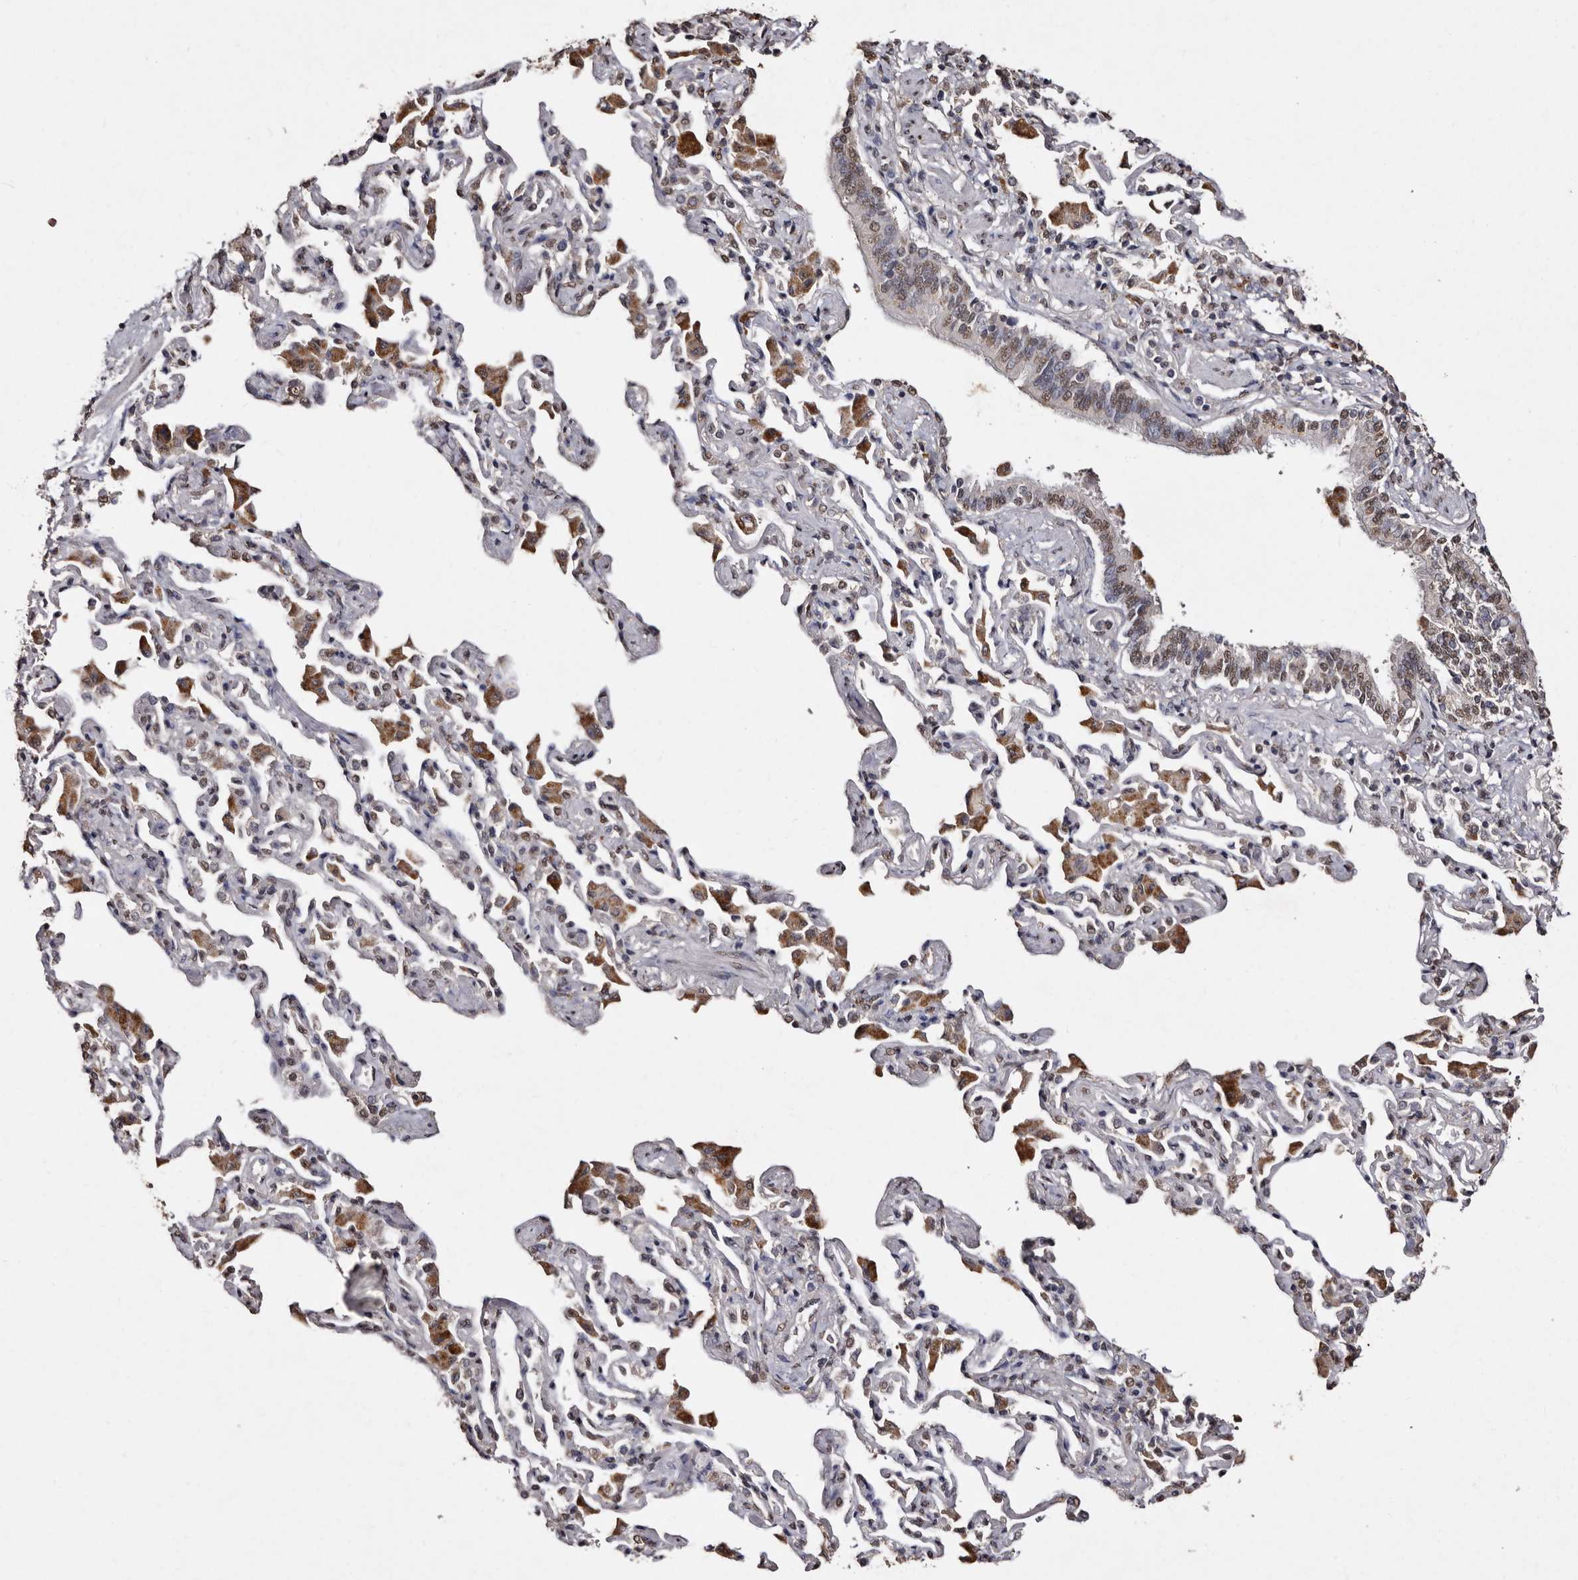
{"staining": {"intensity": "moderate", "quantity": "25%-75%", "location": "nuclear"}, "tissue": "bronchus", "cell_type": "Respiratory epithelial cells", "image_type": "normal", "snomed": [{"axis": "morphology", "description": "Normal tissue, NOS"}, {"axis": "morphology", "description": "Inflammation, NOS"}, {"axis": "topography", "description": "Bronchus"}, {"axis": "topography", "description": "Lung"}], "caption": "IHC photomicrograph of benign human bronchus stained for a protein (brown), which shows medium levels of moderate nuclear expression in approximately 25%-75% of respiratory epithelial cells.", "gene": "ERBB4", "patient": {"sex": "female", "age": 46}}